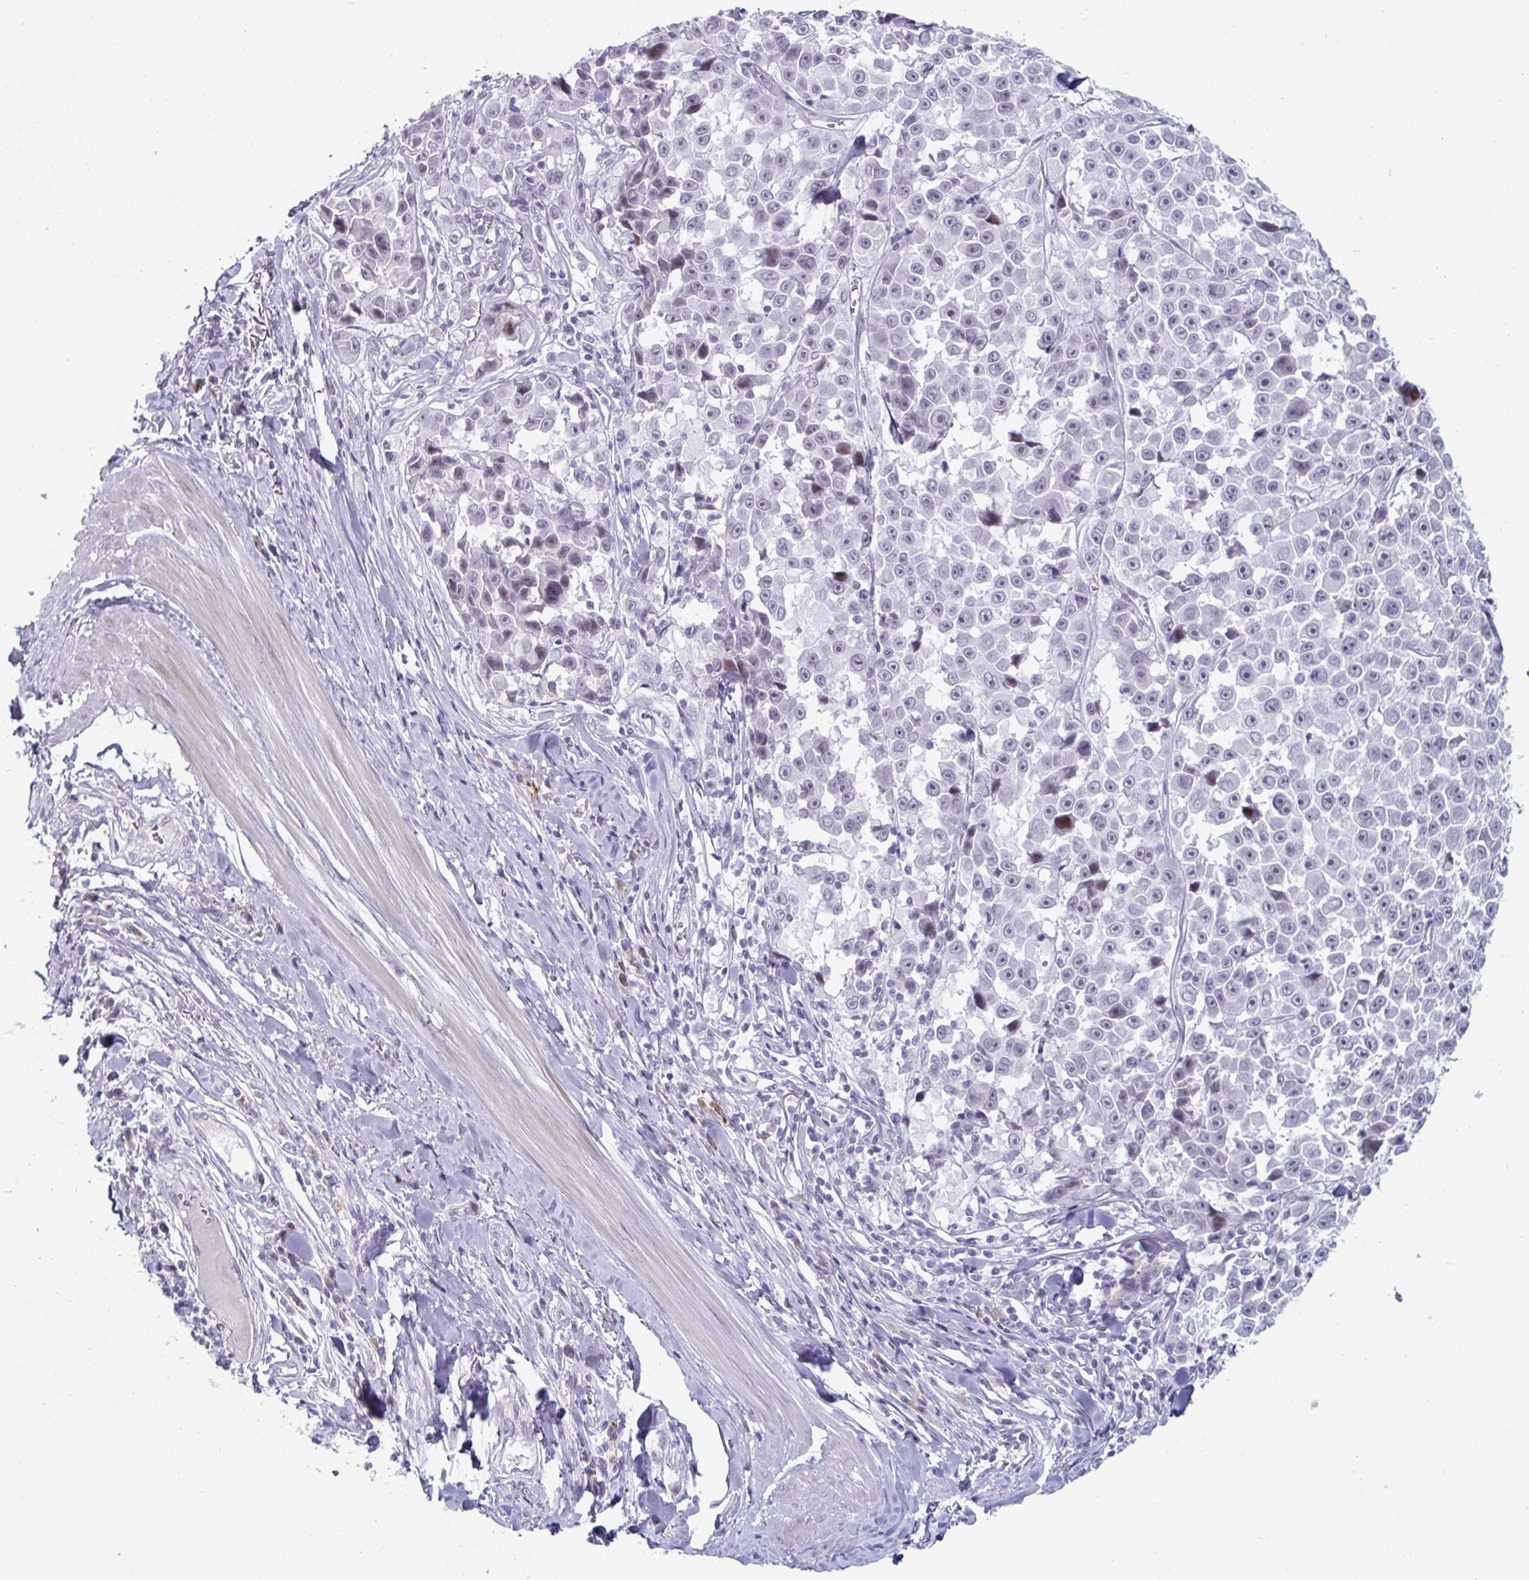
{"staining": {"intensity": "weak", "quantity": "<25%", "location": "nuclear"}, "tissue": "melanoma", "cell_type": "Tumor cells", "image_type": "cancer", "snomed": [{"axis": "morphology", "description": "Malignant melanoma, NOS"}, {"axis": "topography", "description": "Skin"}], "caption": "IHC histopathology image of neoplastic tissue: malignant melanoma stained with DAB (3,3'-diaminobenzidine) demonstrates no significant protein staining in tumor cells. (Brightfield microscopy of DAB (3,3'-diaminobenzidine) IHC at high magnification).", "gene": "VSIG10L", "patient": {"sex": "female", "age": 66}}